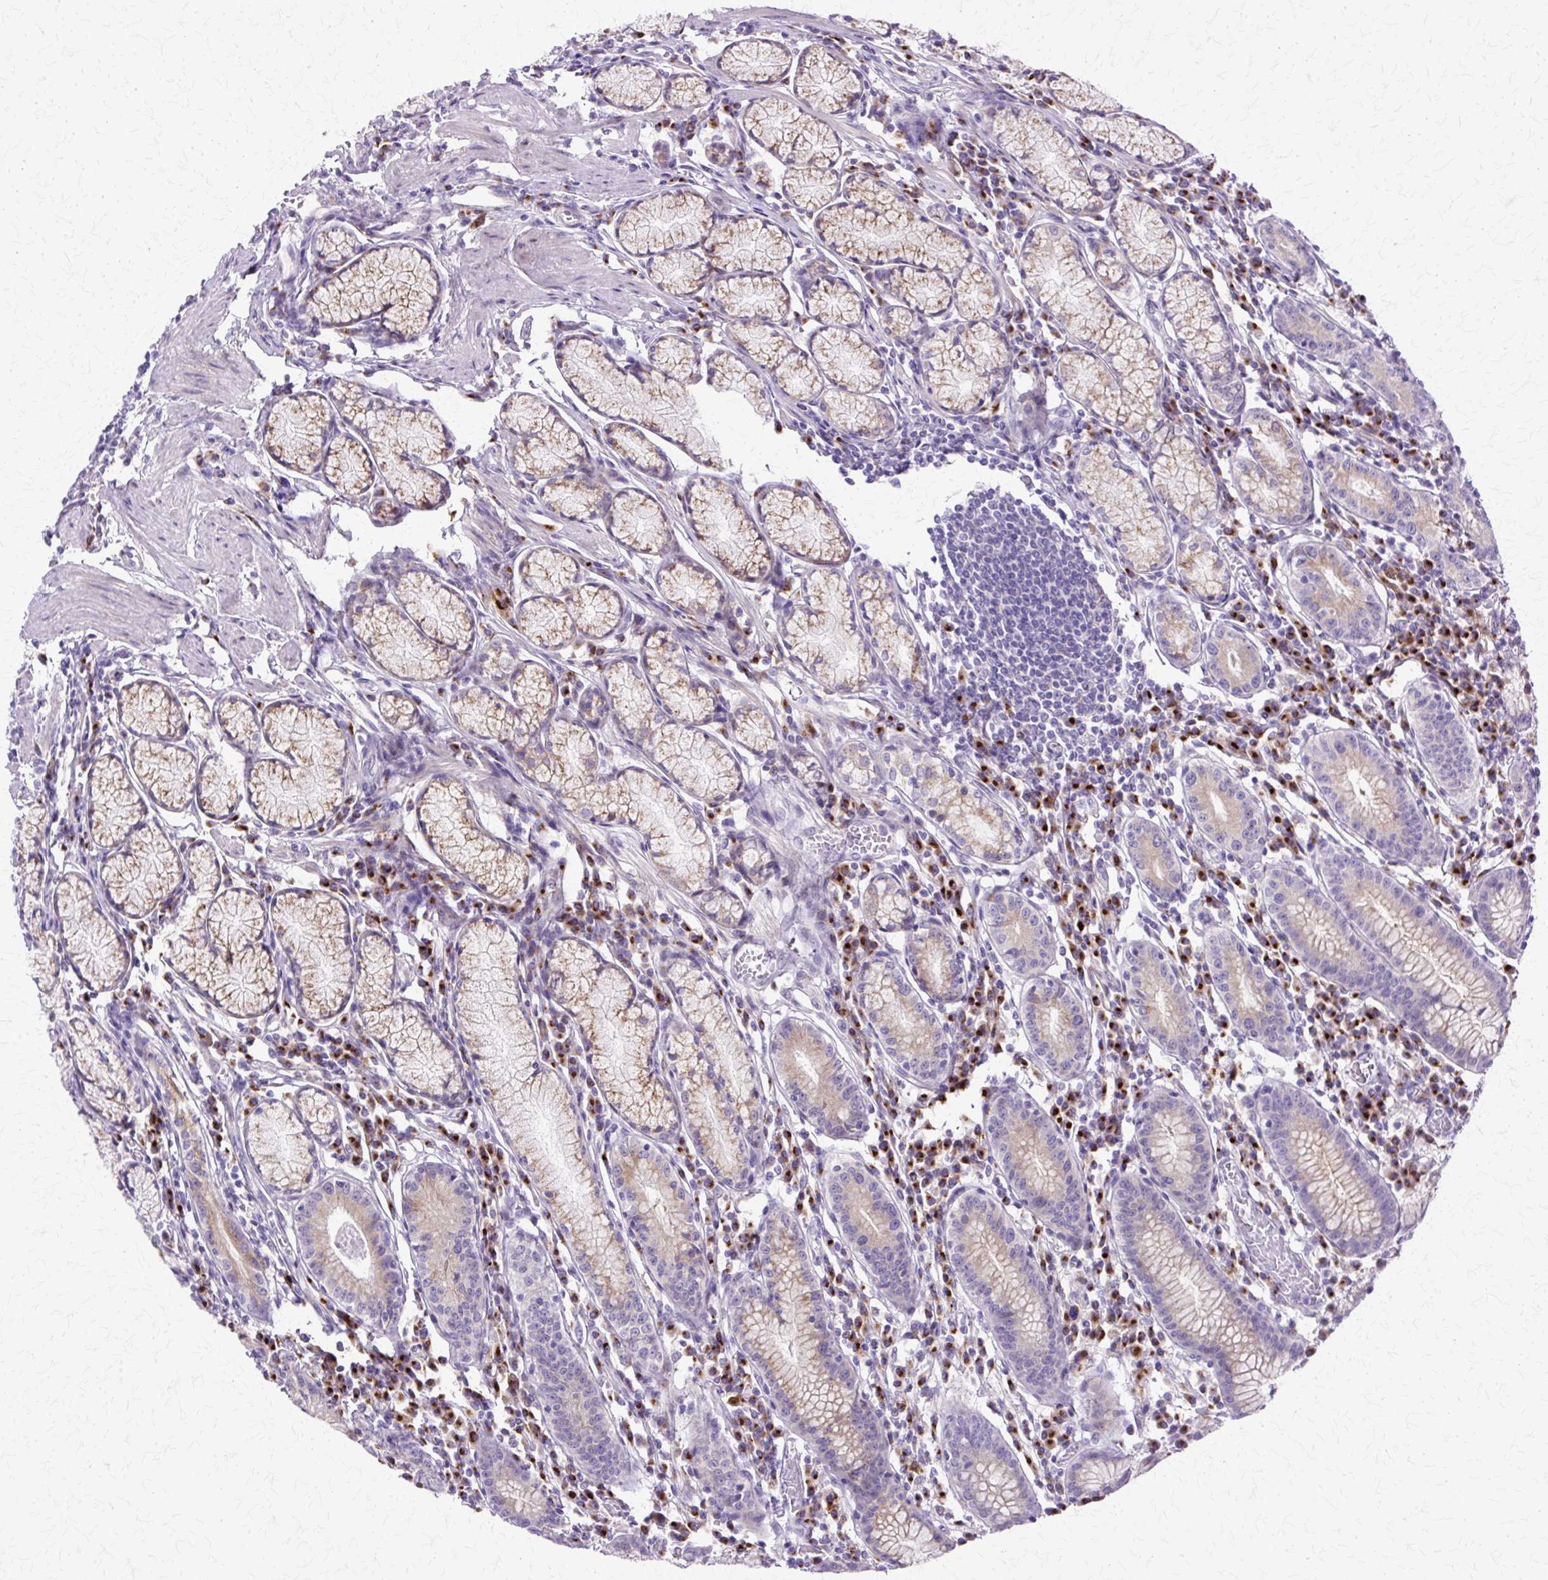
{"staining": {"intensity": "strong", "quantity": "25%-75%", "location": "cytoplasmic/membranous"}, "tissue": "stomach", "cell_type": "Glandular cells", "image_type": "normal", "snomed": [{"axis": "morphology", "description": "Normal tissue, NOS"}, {"axis": "topography", "description": "Stomach"}], "caption": "Stomach stained with immunohistochemistry (IHC) displays strong cytoplasmic/membranous expression in approximately 25%-75% of glandular cells. The staining is performed using DAB brown chromogen to label protein expression. The nuclei are counter-stained blue using hematoxylin.", "gene": "TBC1D3B", "patient": {"sex": "male", "age": 55}}